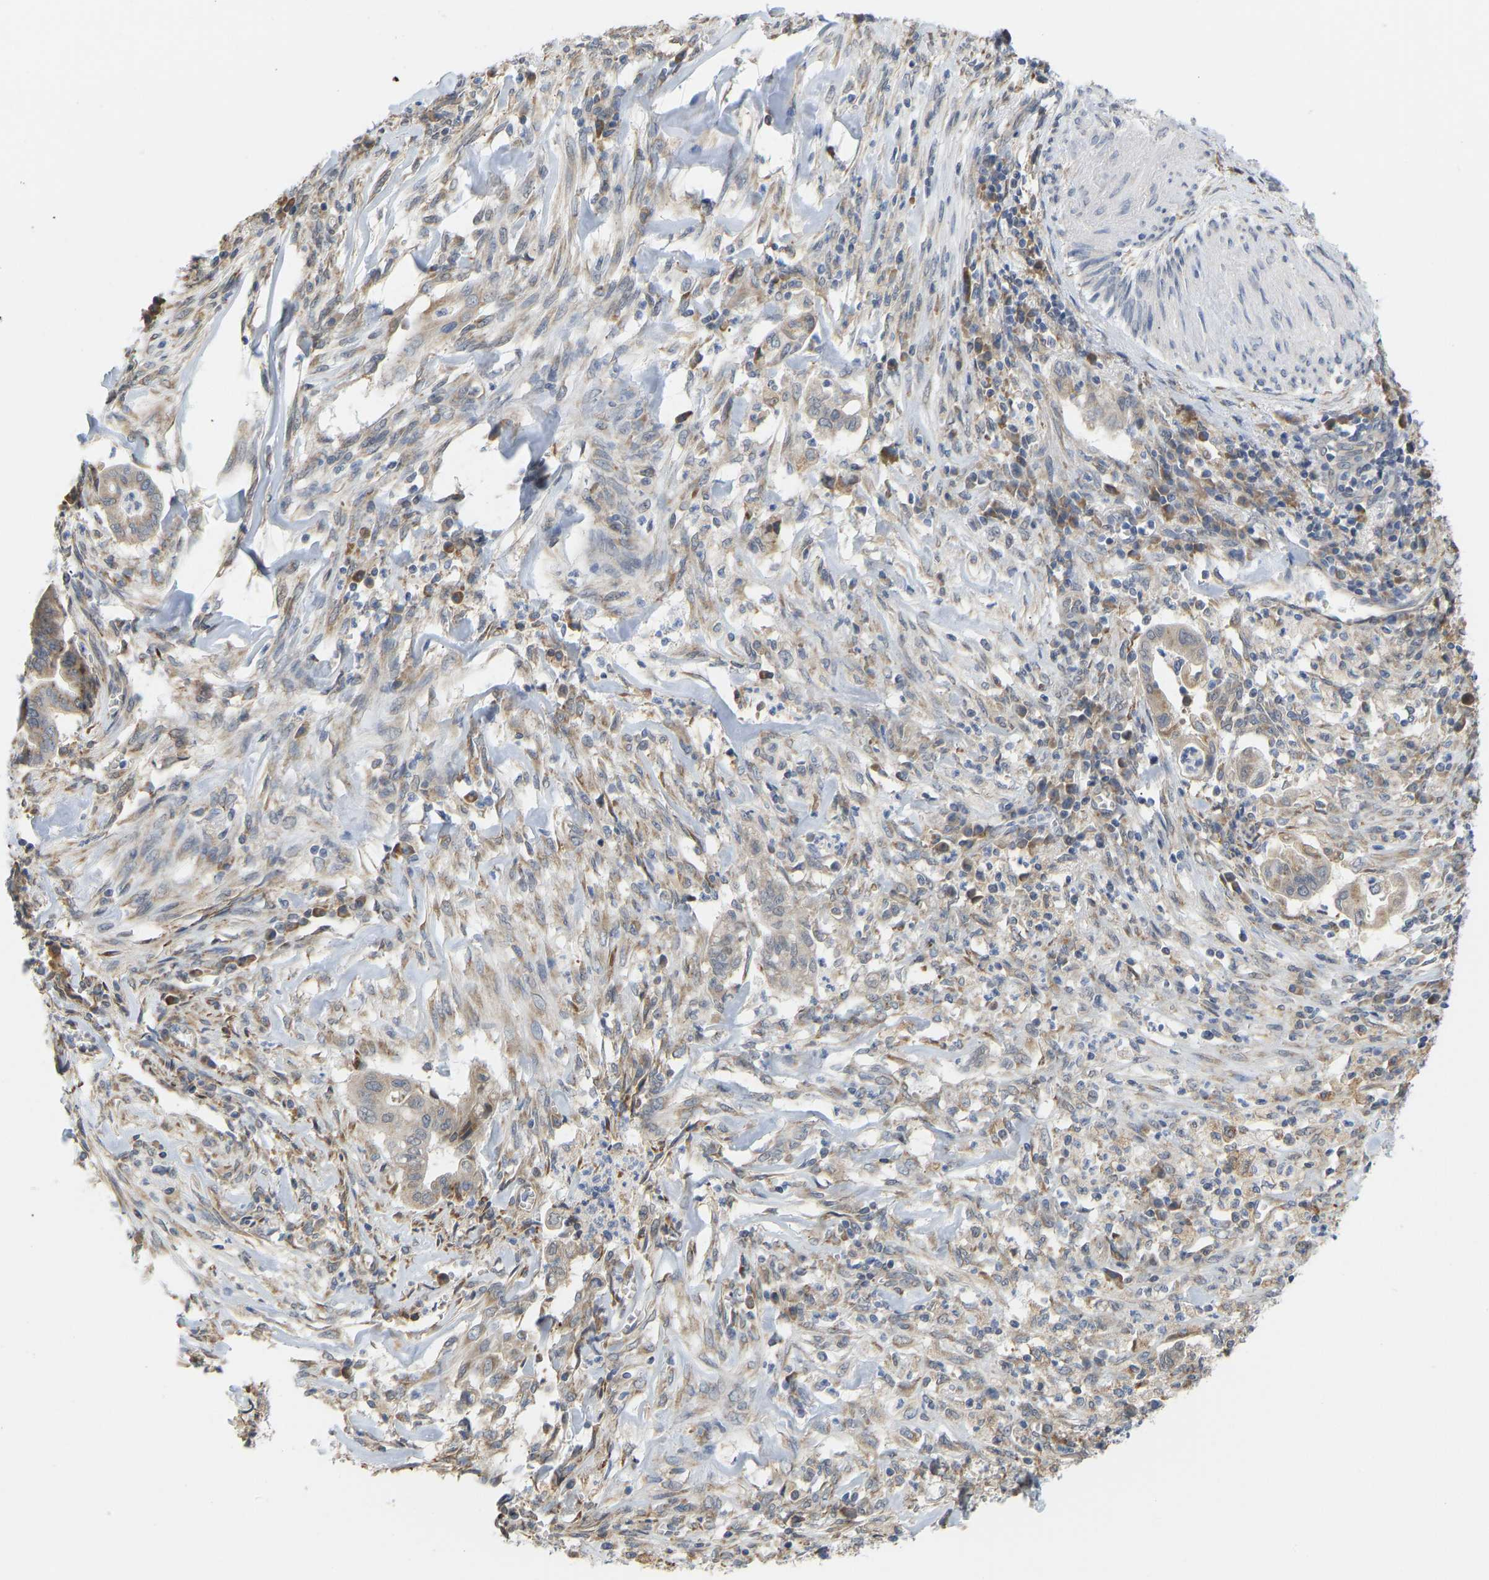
{"staining": {"intensity": "weak", "quantity": "<25%", "location": "cytoplasmic/membranous"}, "tissue": "cervical cancer", "cell_type": "Tumor cells", "image_type": "cancer", "snomed": [{"axis": "morphology", "description": "Adenocarcinoma, NOS"}, {"axis": "topography", "description": "Cervix"}], "caption": "An image of human cervical adenocarcinoma is negative for staining in tumor cells.", "gene": "BEND3", "patient": {"sex": "female", "age": 44}}